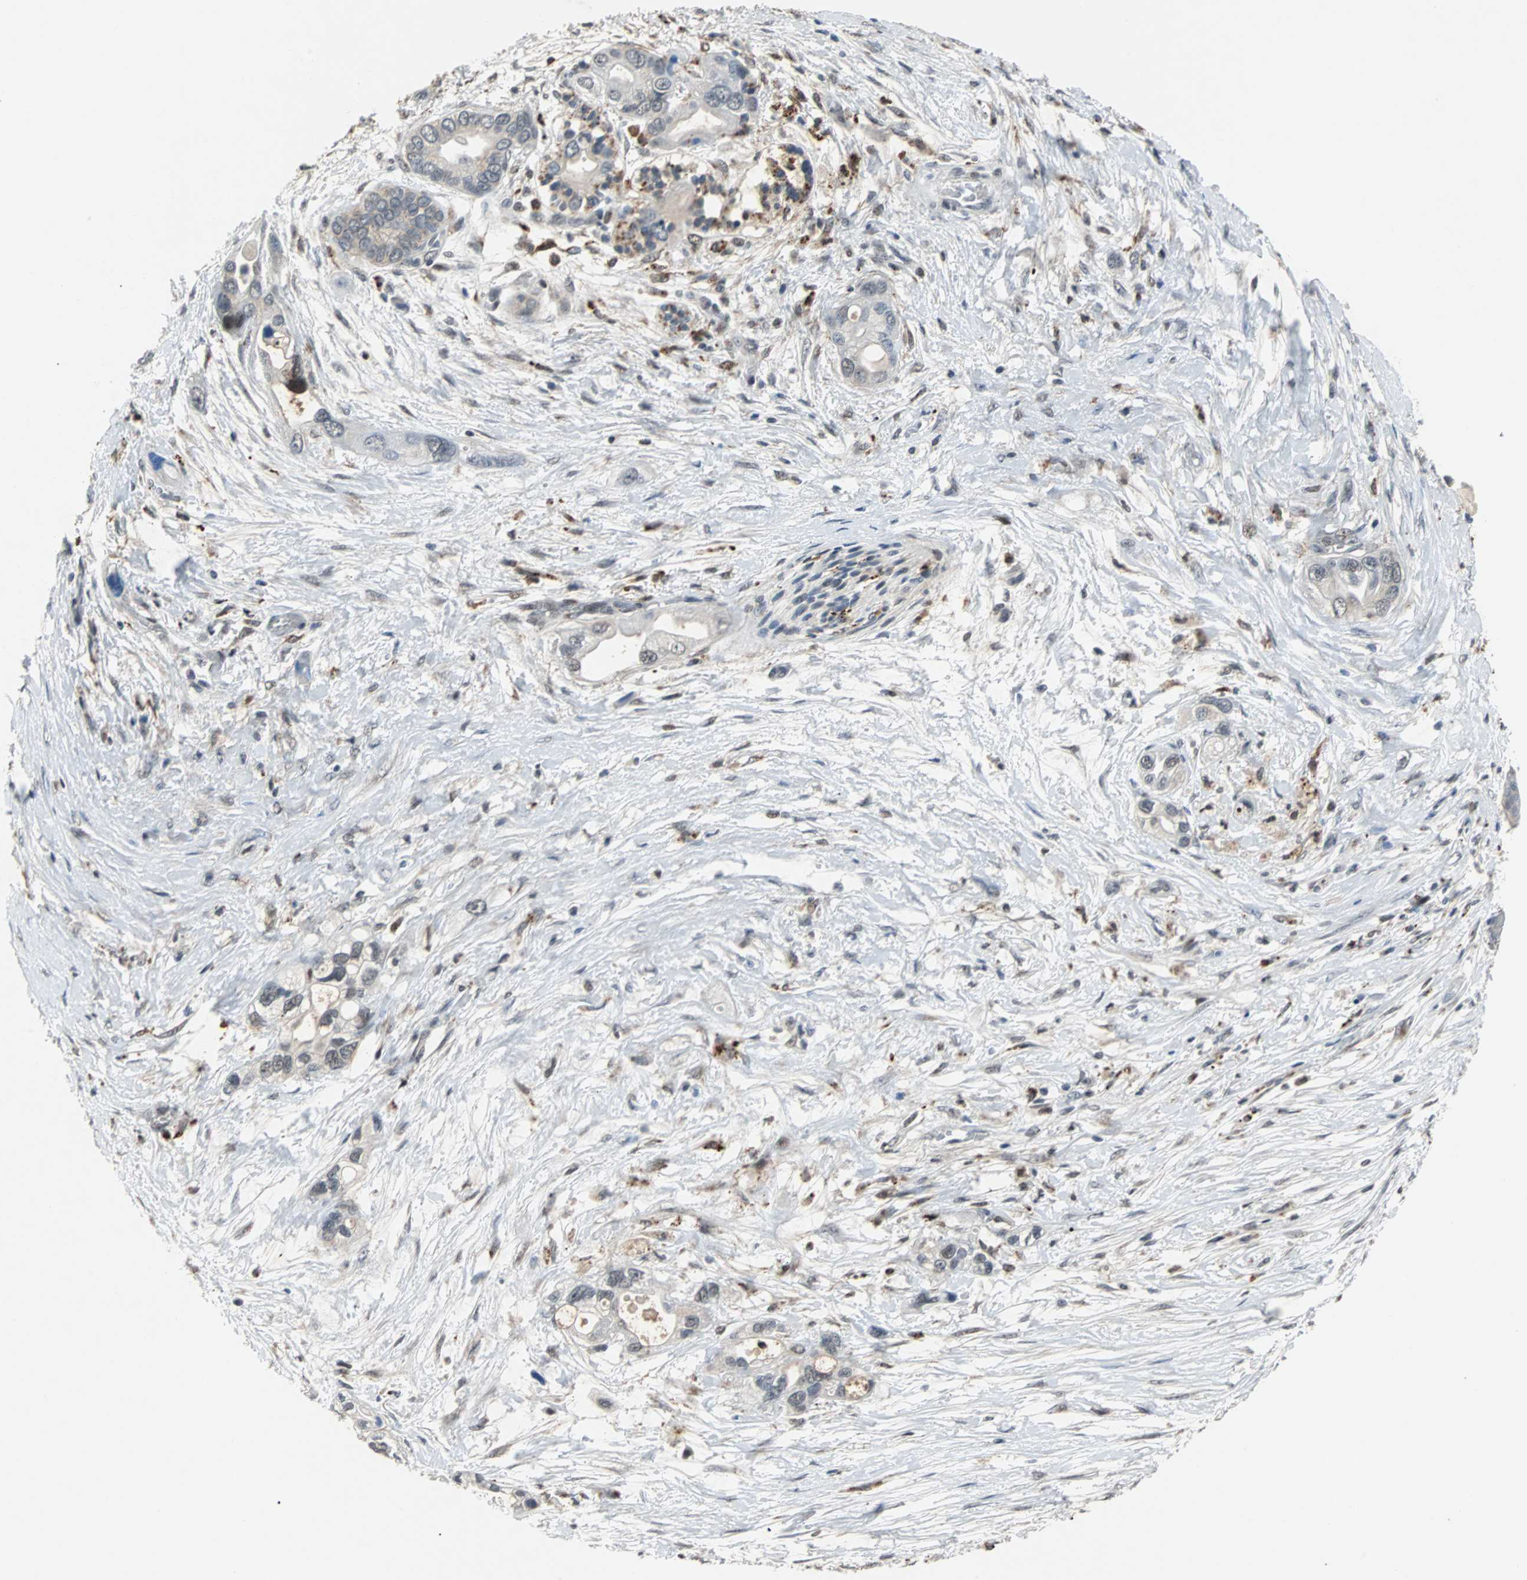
{"staining": {"intensity": "weak", "quantity": "<25%", "location": "cytoplasmic/membranous"}, "tissue": "pancreatic cancer", "cell_type": "Tumor cells", "image_type": "cancer", "snomed": [{"axis": "morphology", "description": "Adenocarcinoma, NOS"}, {"axis": "topography", "description": "Pancreas"}], "caption": "Protein analysis of pancreatic adenocarcinoma reveals no significant expression in tumor cells.", "gene": "HLX", "patient": {"sex": "female", "age": 77}}